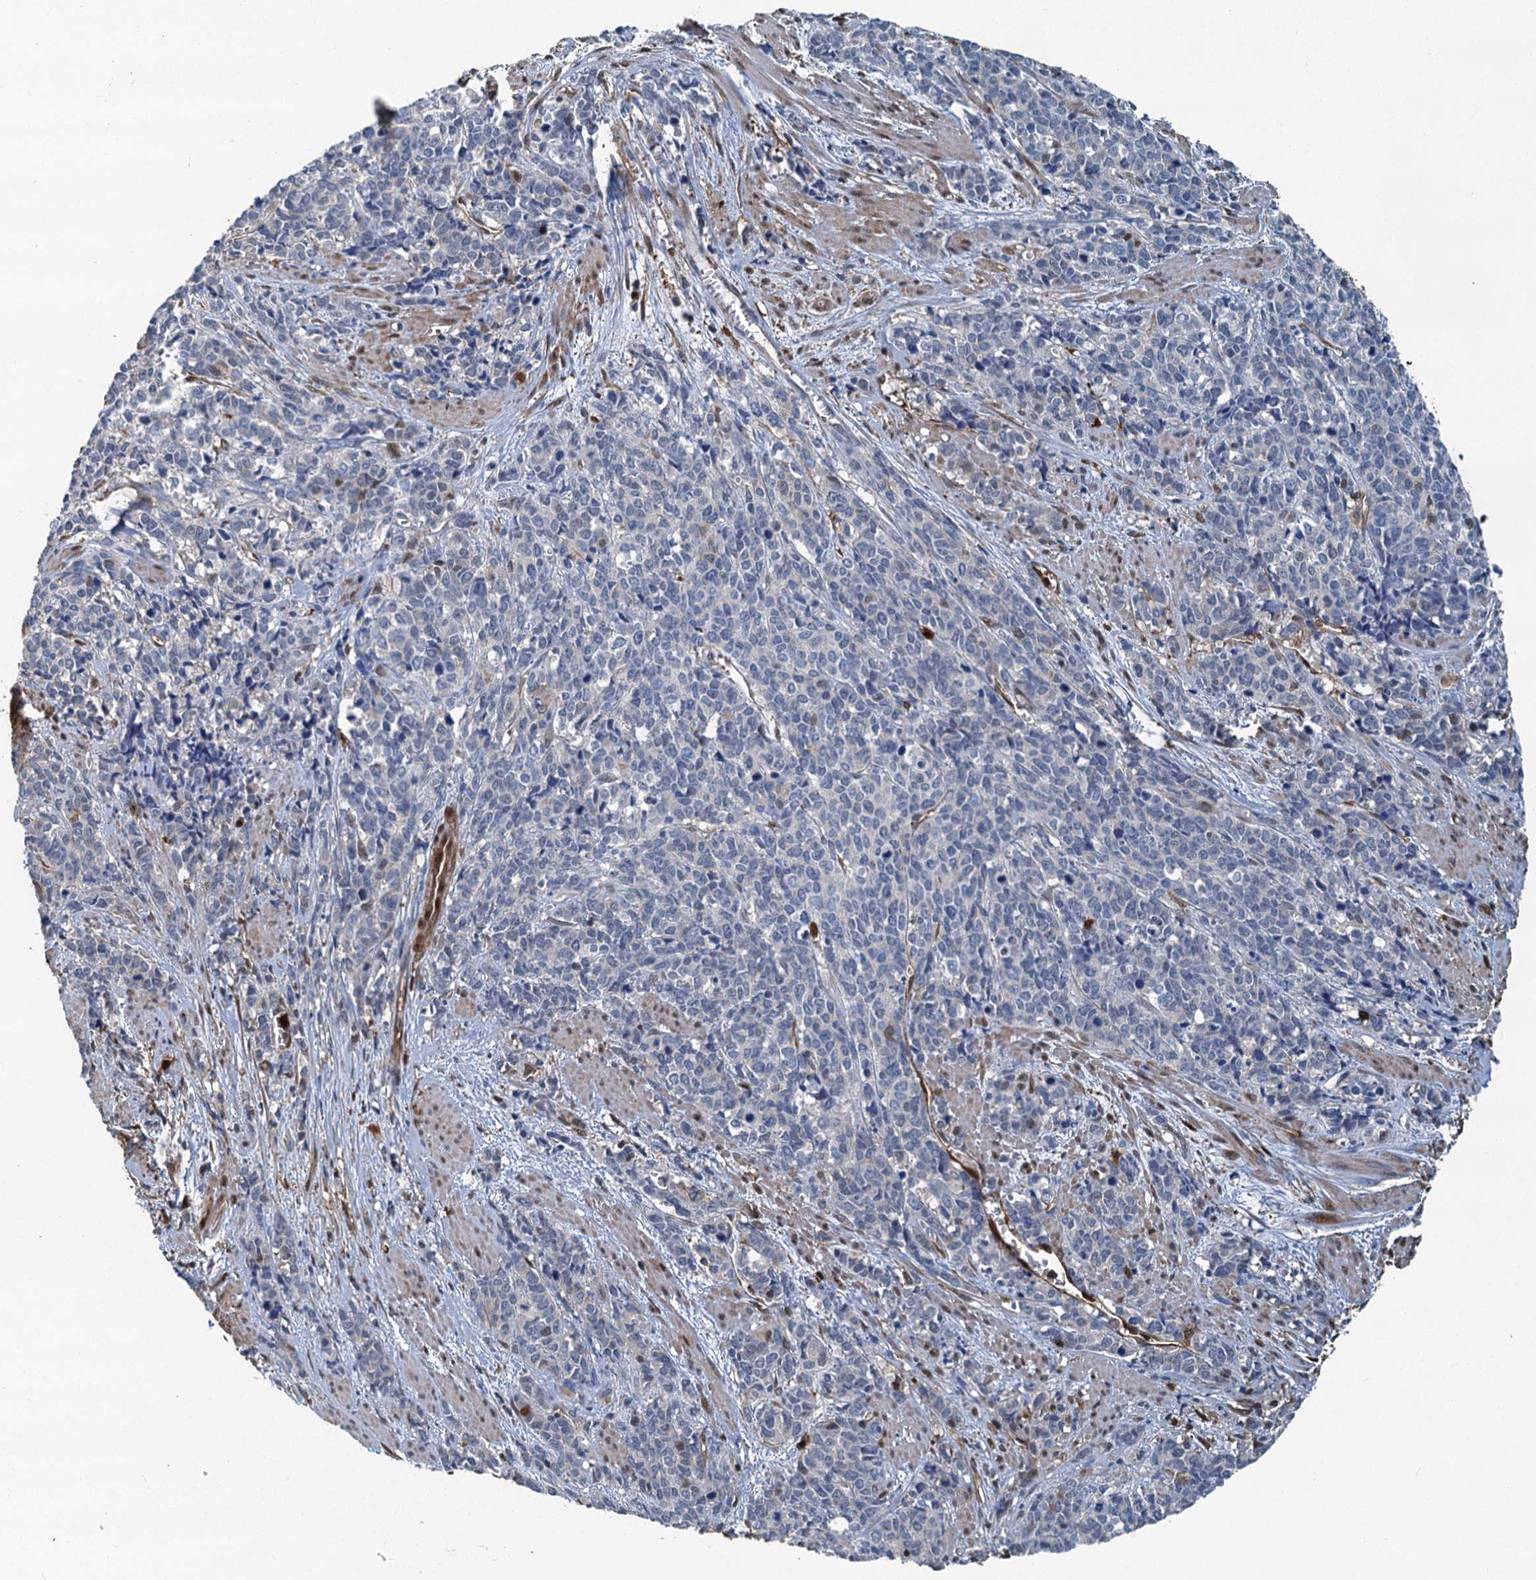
{"staining": {"intensity": "negative", "quantity": "none", "location": "none"}, "tissue": "cervical cancer", "cell_type": "Tumor cells", "image_type": "cancer", "snomed": [{"axis": "morphology", "description": "Squamous cell carcinoma, NOS"}, {"axis": "topography", "description": "Cervix"}], "caption": "This histopathology image is of cervical cancer (squamous cell carcinoma) stained with IHC to label a protein in brown with the nuclei are counter-stained blue. There is no expression in tumor cells.", "gene": "S100A6", "patient": {"sex": "female", "age": 60}}